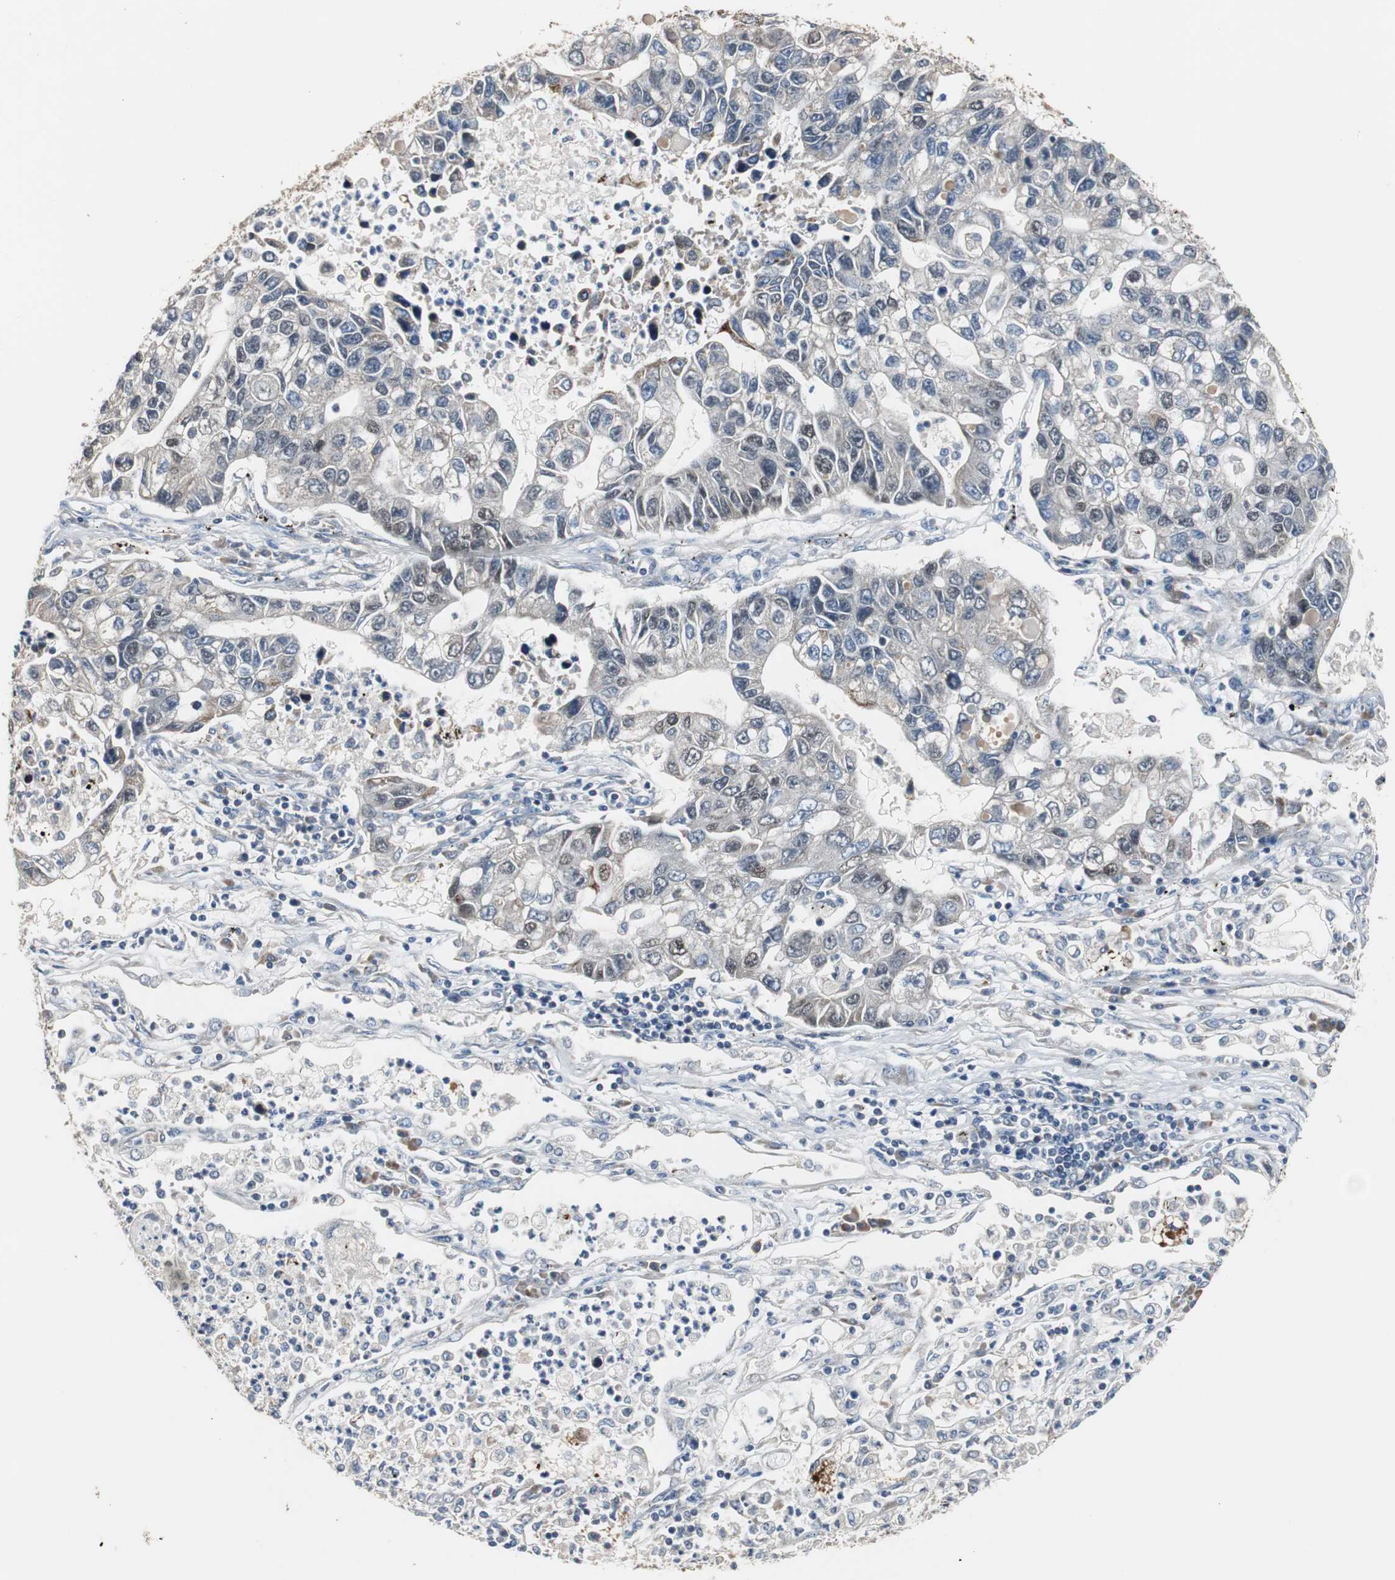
{"staining": {"intensity": "weak", "quantity": "<25%", "location": "nuclear"}, "tissue": "lung cancer", "cell_type": "Tumor cells", "image_type": "cancer", "snomed": [{"axis": "morphology", "description": "Adenocarcinoma, NOS"}, {"axis": "topography", "description": "Lung"}], "caption": "IHC of human lung cancer (adenocarcinoma) displays no positivity in tumor cells.", "gene": "MYT1", "patient": {"sex": "female", "age": 51}}